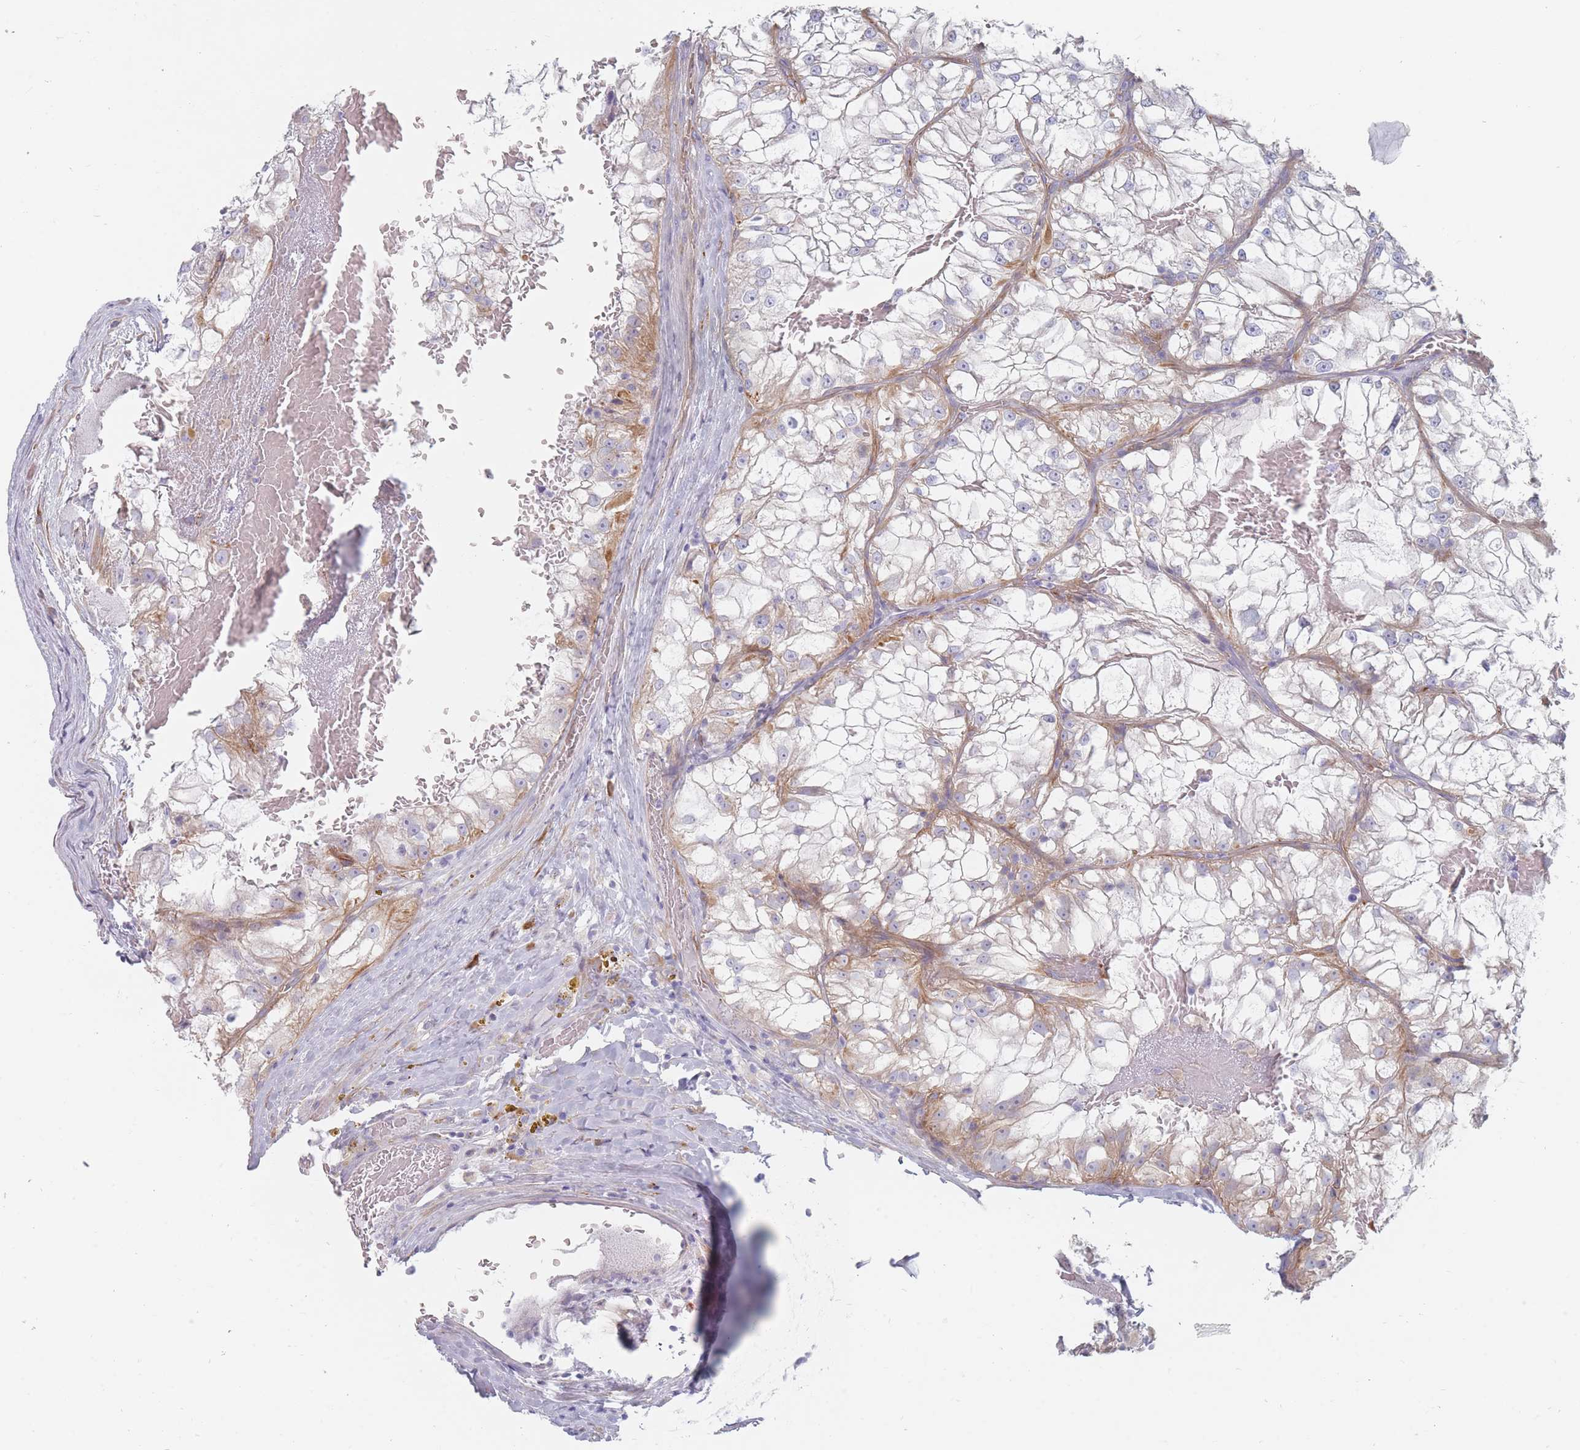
{"staining": {"intensity": "weak", "quantity": "<25%", "location": "cytoplasmic/membranous"}, "tissue": "renal cancer", "cell_type": "Tumor cells", "image_type": "cancer", "snomed": [{"axis": "morphology", "description": "Adenocarcinoma, NOS"}, {"axis": "topography", "description": "Kidney"}], "caption": "Tumor cells are negative for brown protein staining in renal cancer.", "gene": "ERBIN", "patient": {"sex": "female", "age": 72}}